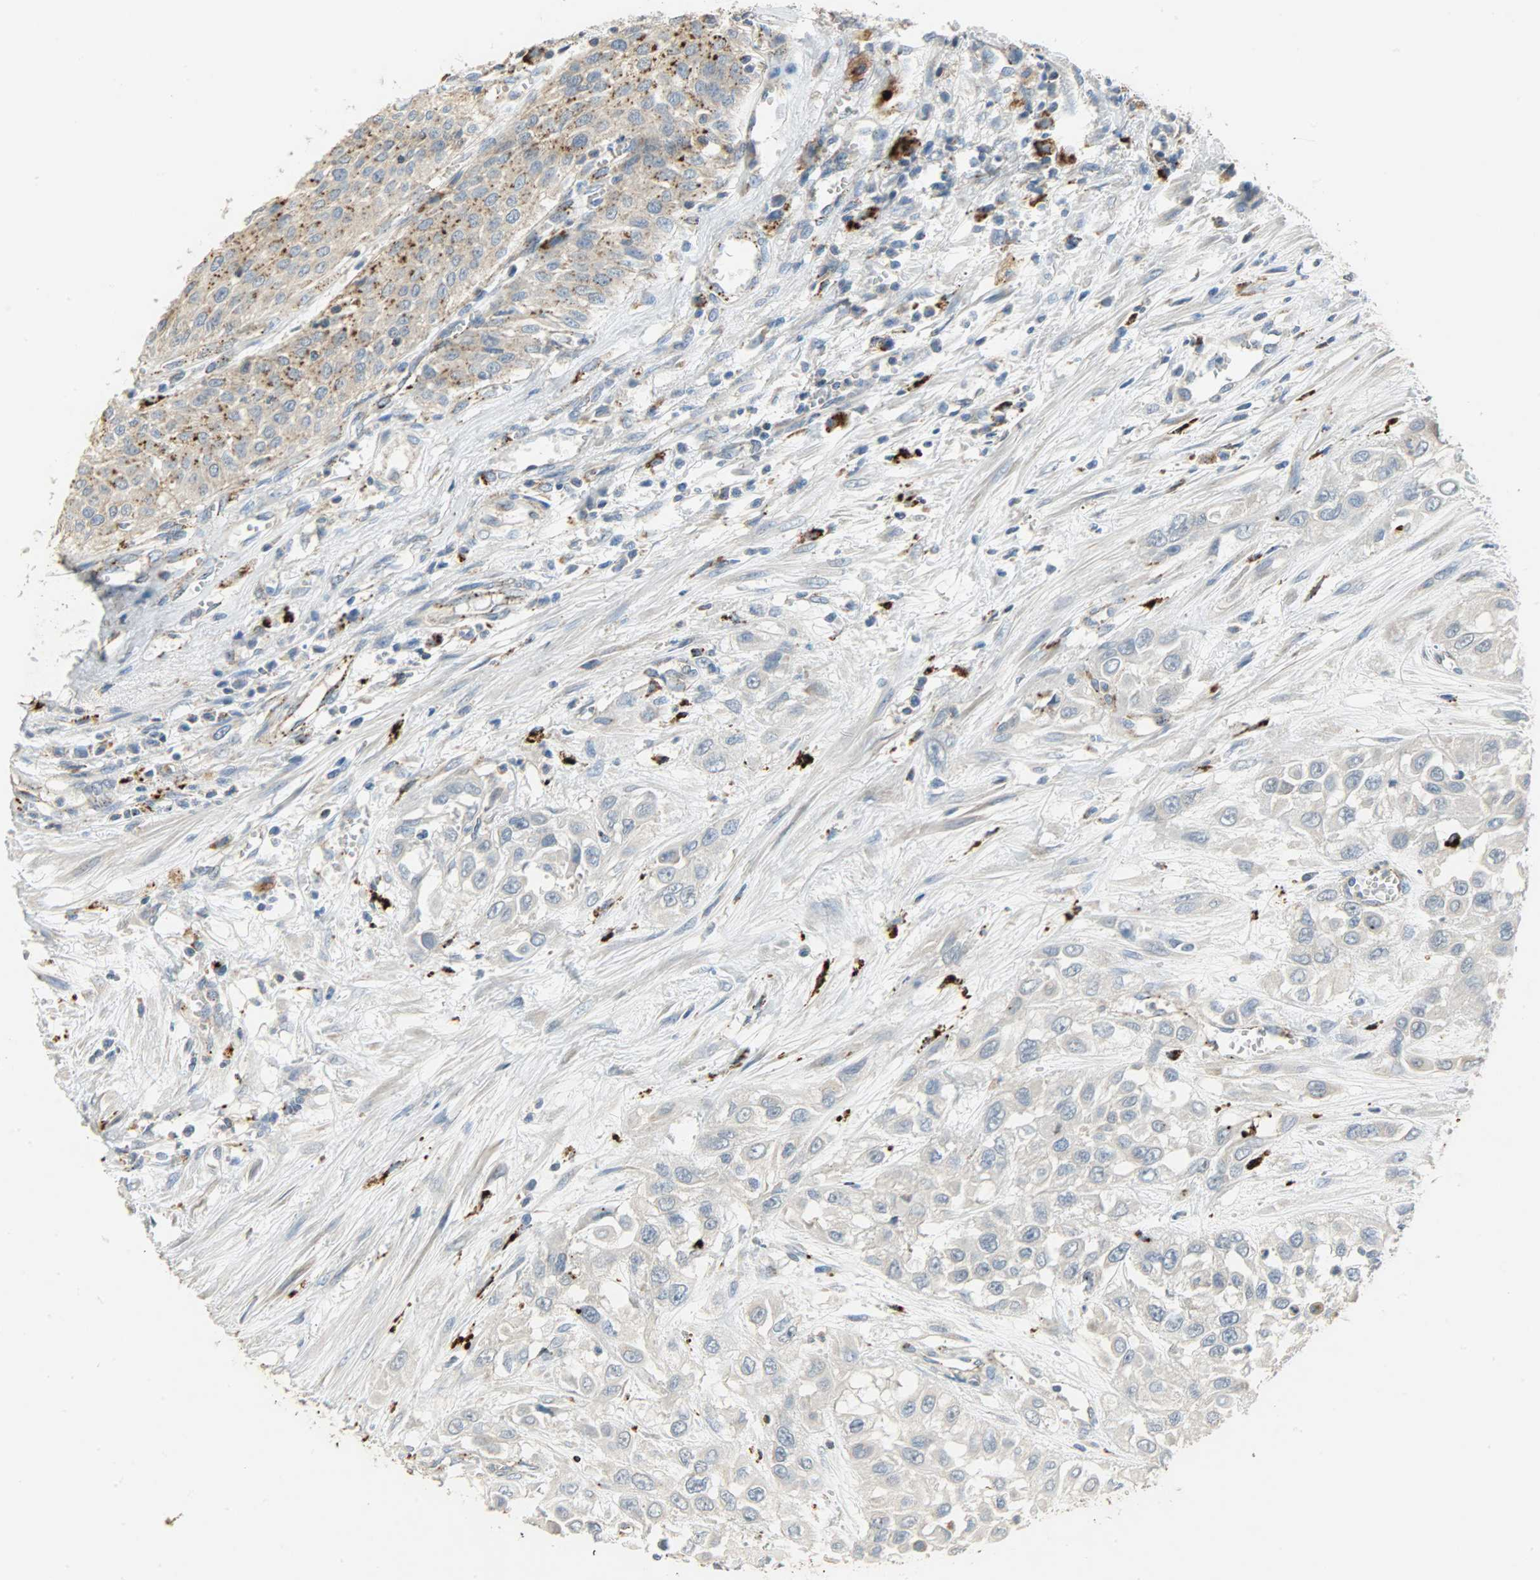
{"staining": {"intensity": "moderate", "quantity": "<25%", "location": "cytoplasmic/membranous"}, "tissue": "urothelial cancer", "cell_type": "Tumor cells", "image_type": "cancer", "snomed": [{"axis": "morphology", "description": "Urothelial carcinoma, High grade"}, {"axis": "topography", "description": "Urinary bladder"}], "caption": "Immunohistochemistry image of human urothelial cancer stained for a protein (brown), which reveals low levels of moderate cytoplasmic/membranous expression in about <25% of tumor cells.", "gene": "ASAH1", "patient": {"sex": "male", "age": 57}}